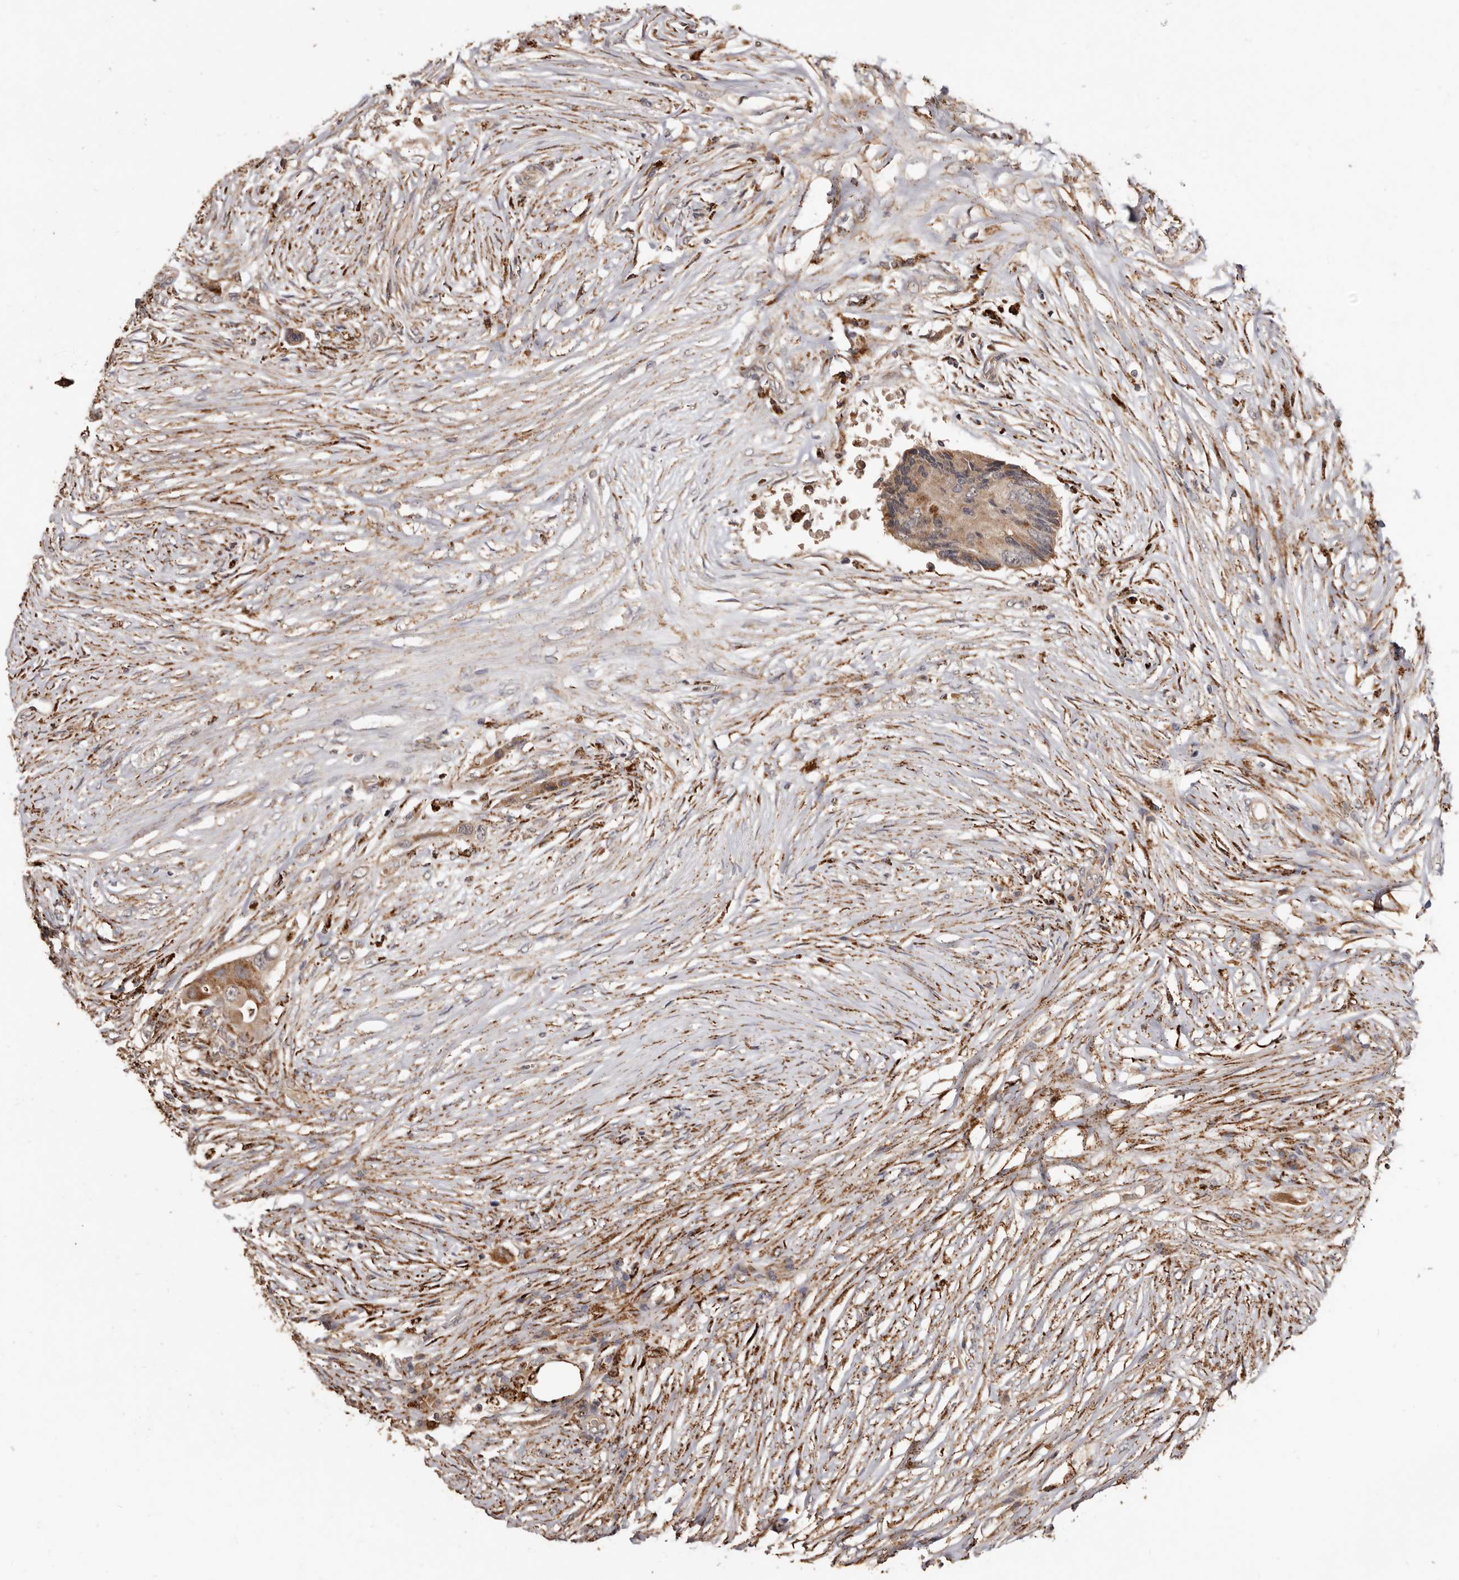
{"staining": {"intensity": "weak", "quantity": ">75%", "location": "cytoplasmic/membranous"}, "tissue": "colorectal cancer", "cell_type": "Tumor cells", "image_type": "cancer", "snomed": [{"axis": "morphology", "description": "Adenocarcinoma, NOS"}, {"axis": "topography", "description": "Colon"}], "caption": "Brown immunohistochemical staining in colorectal adenocarcinoma demonstrates weak cytoplasmic/membranous staining in approximately >75% of tumor cells.", "gene": "AKAP7", "patient": {"sex": "male", "age": 71}}